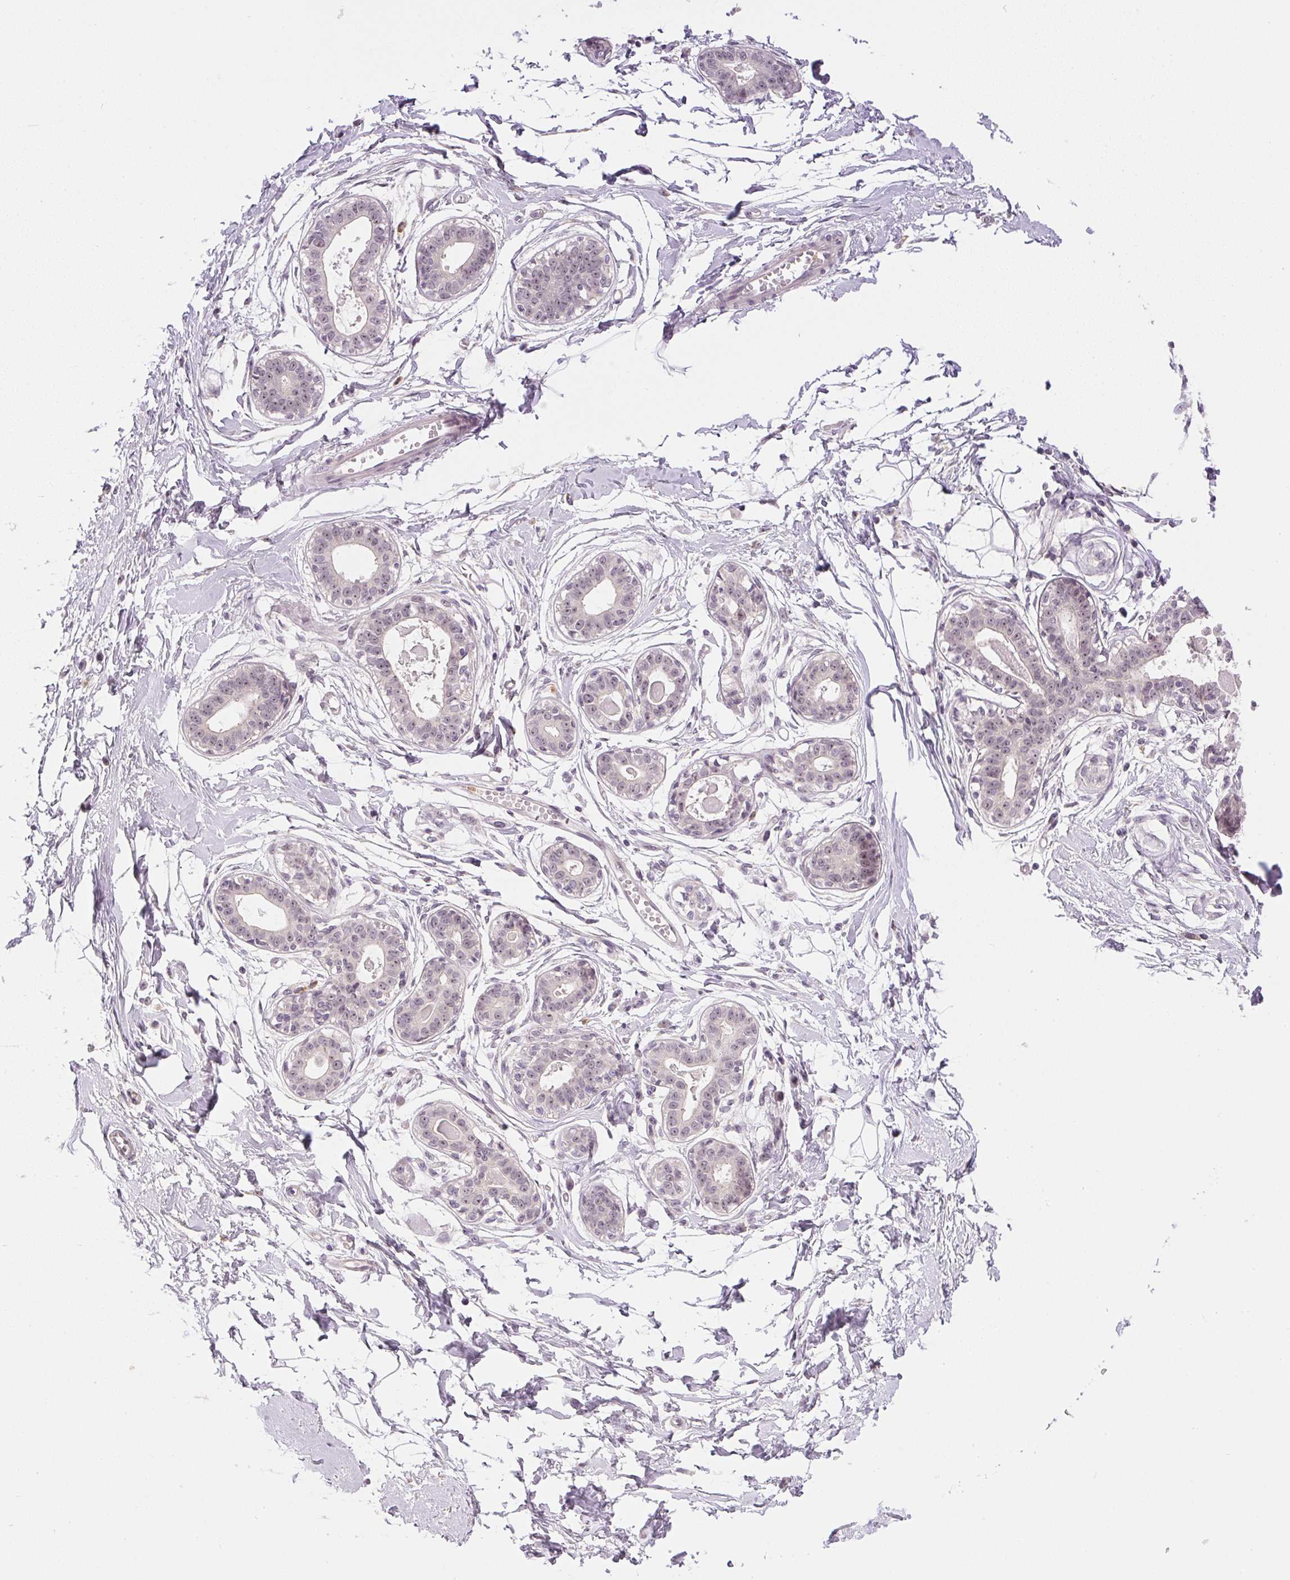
{"staining": {"intensity": "negative", "quantity": "none", "location": "none"}, "tissue": "breast", "cell_type": "Adipocytes", "image_type": "normal", "snomed": [{"axis": "morphology", "description": "Normal tissue, NOS"}, {"axis": "topography", "description": "Breast"}], "caption": "Immunohistochemical staining of benign human breast demonstrates no significant expression in adipocytes. Brightfield microscopy of immunohistochemistry stained with DAB (3,3'-diaminobenzidine) (brown) and hematoxylin (blue), captured at high magnification.", "gene": "SGF29", "patient": {"sex": "female", "age": 45}}